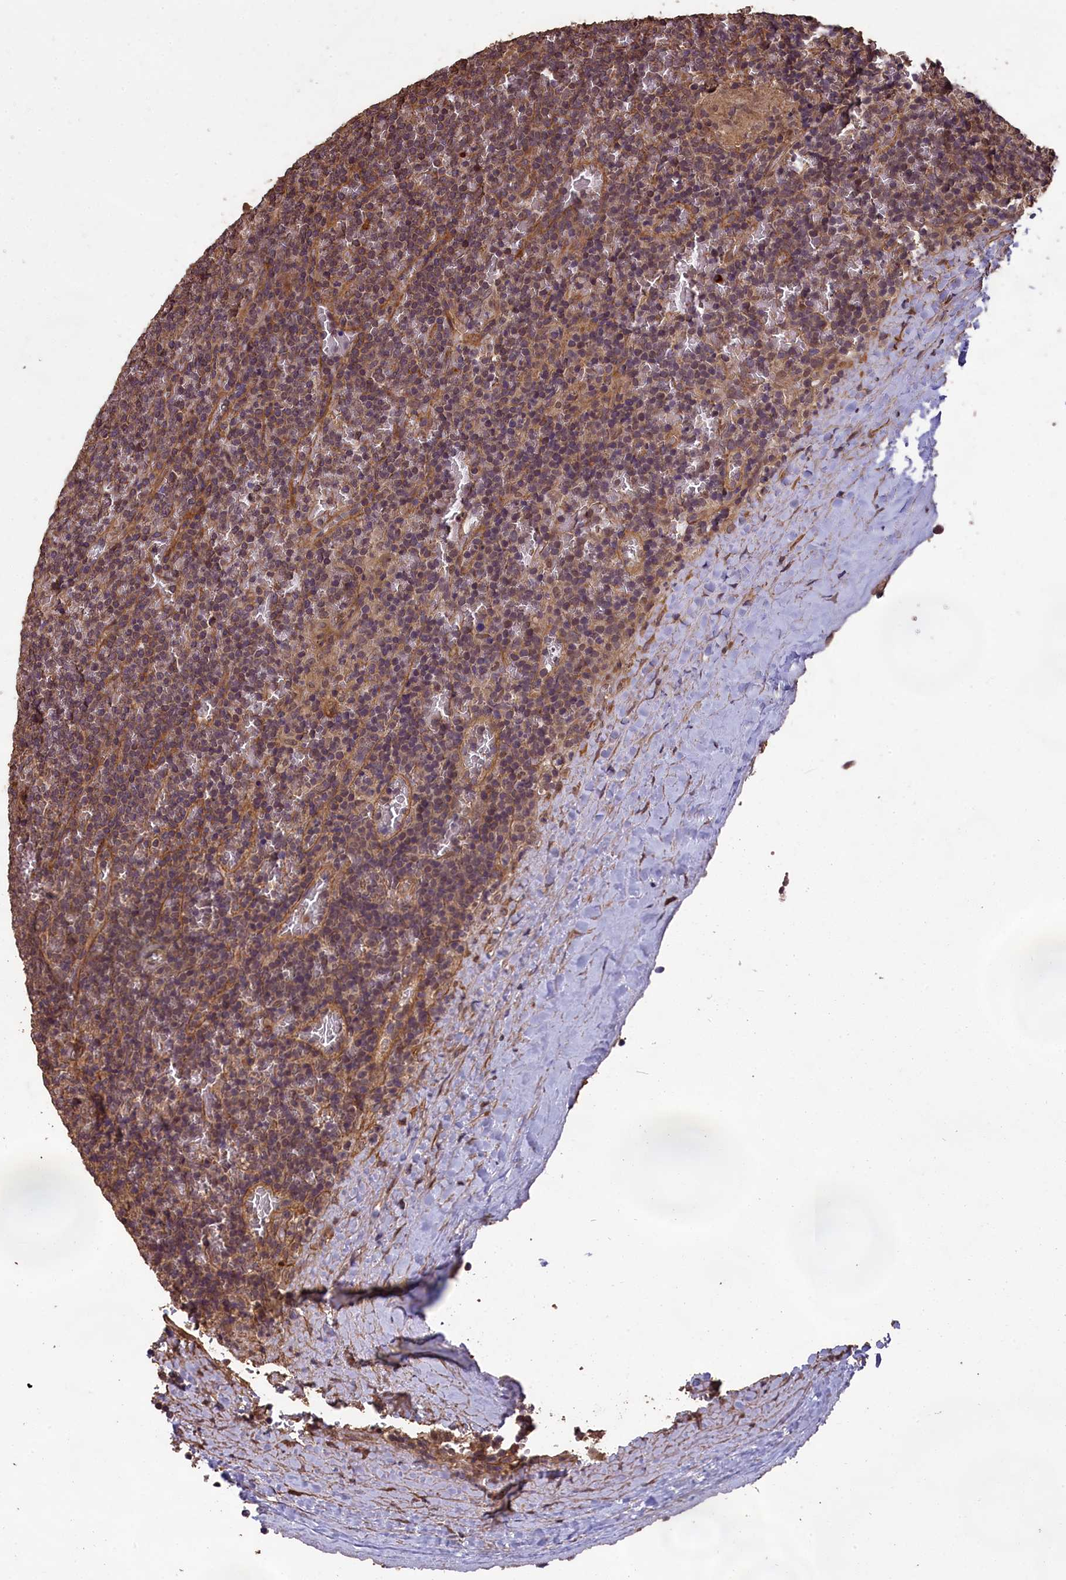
{"staining": {"intensity": "weak", "quantity": "<25%", "location": "cytoplasmic/membranous"}, "tissue": "lymphoma", "cell_type": "Tumor cells", "image_type": "cancer", "snomed": [{"axis": "morphology", "description": "Malignant lymphoma, non-Hodgkin's type, Low grade"}, {"axis": "topography", "description": "Spleen"}], "caption": "An immunohistochemistry micrograph of lymphoma is shown. There is no staining in tumor cells of lymphoma.", "gene": "CHD9", "patient": {"sex": "female", "age": 19}}